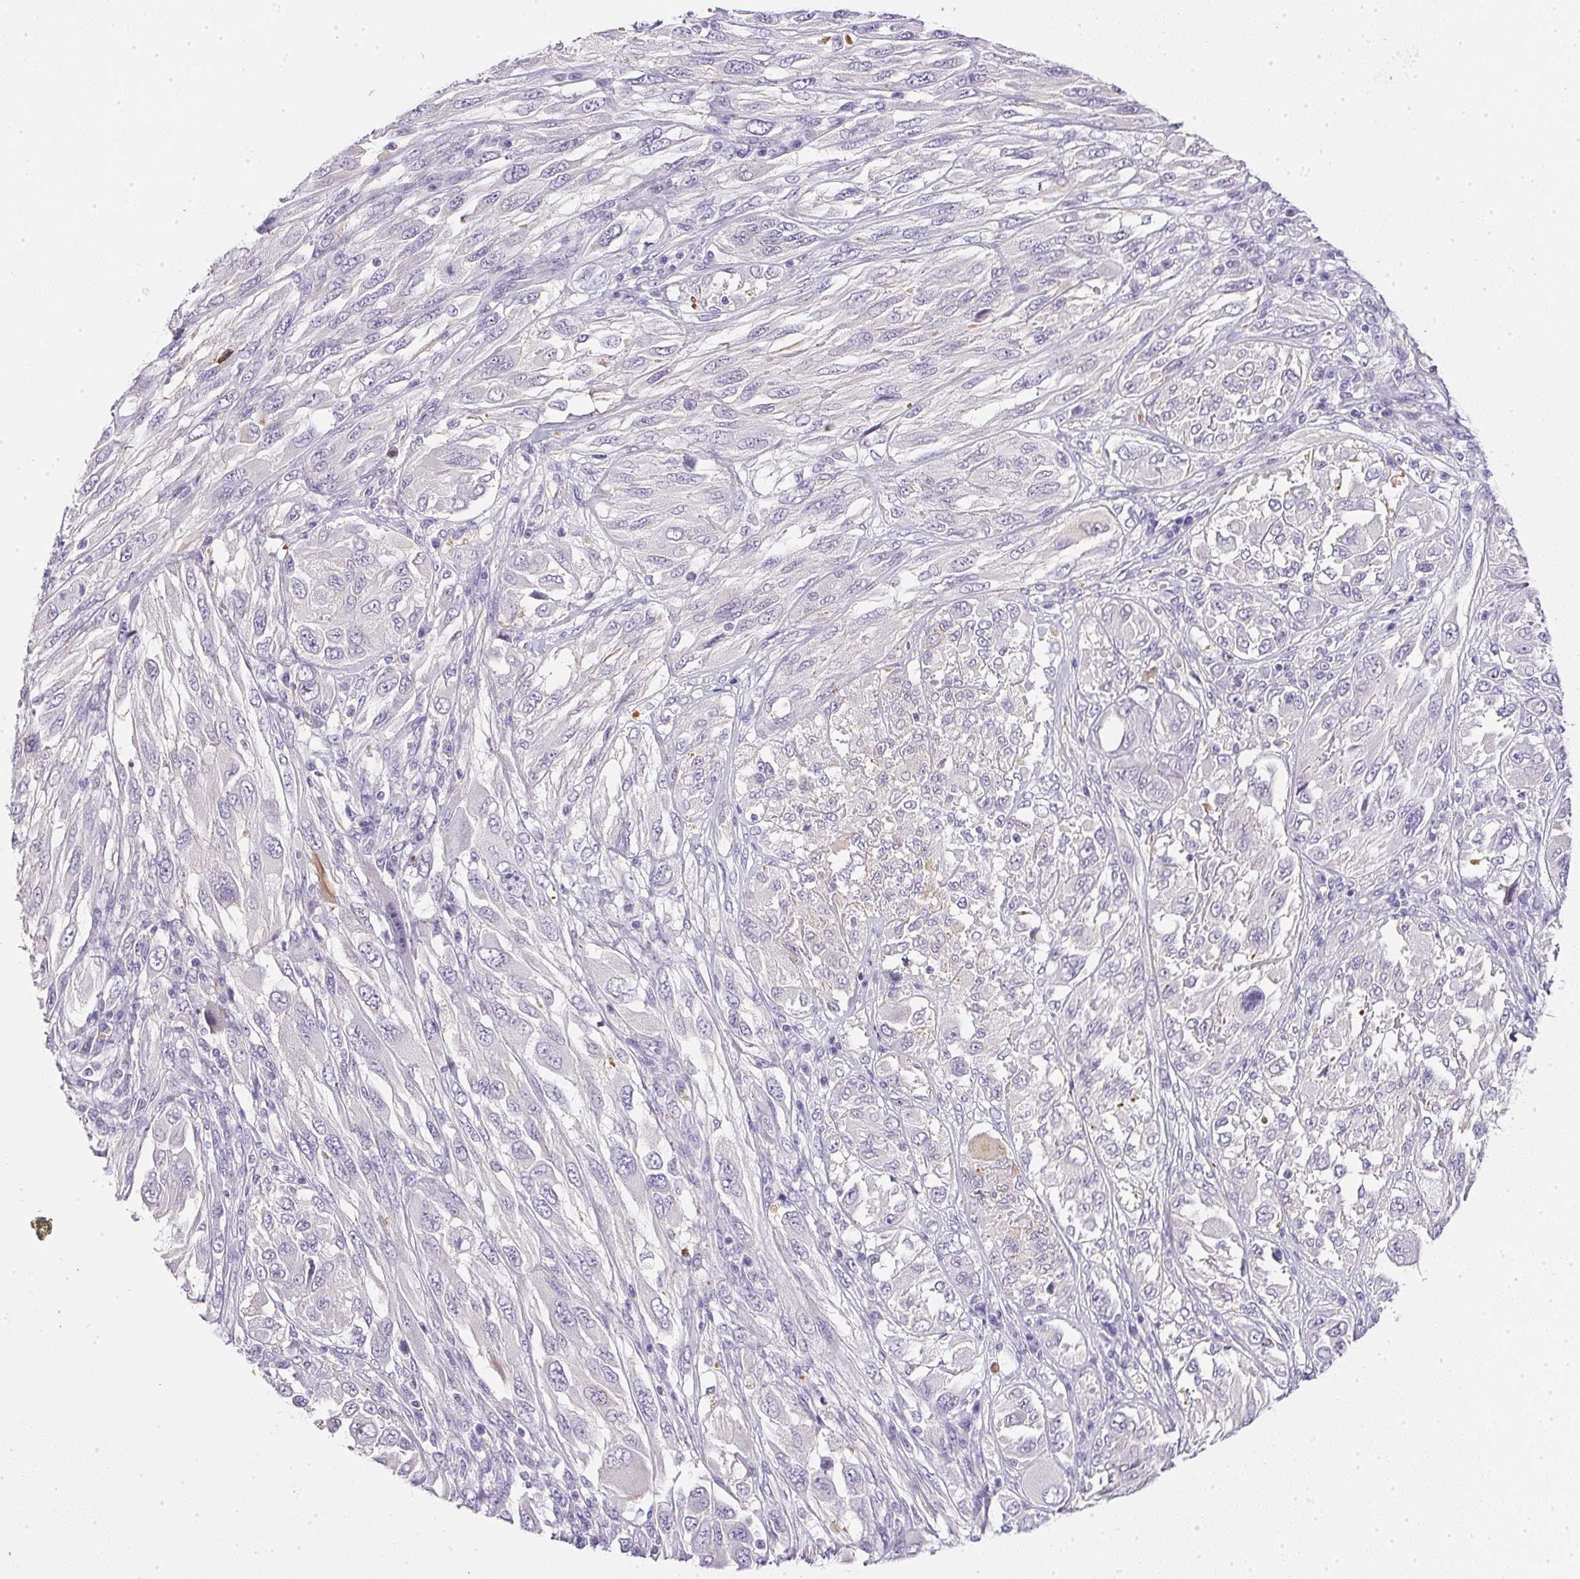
{"staining": {"intensity": "negative", "quantity": "none", "location": "none"}, "tissue": "melanoma", "cell_type": "Tumor cells", "image_type": "cancer", "snomed": [{"axis": "morphology", "description": "Malignant melanoma, NOS"}, {"axis": "topography", "description": "Skin"}], "caption": "DAB immunohistochemical staining of malignant melanoma exhibits no significant staining in tumor cells.", "gene": "SLC17A7", "patient": {"sex": "female", "age": 91}}